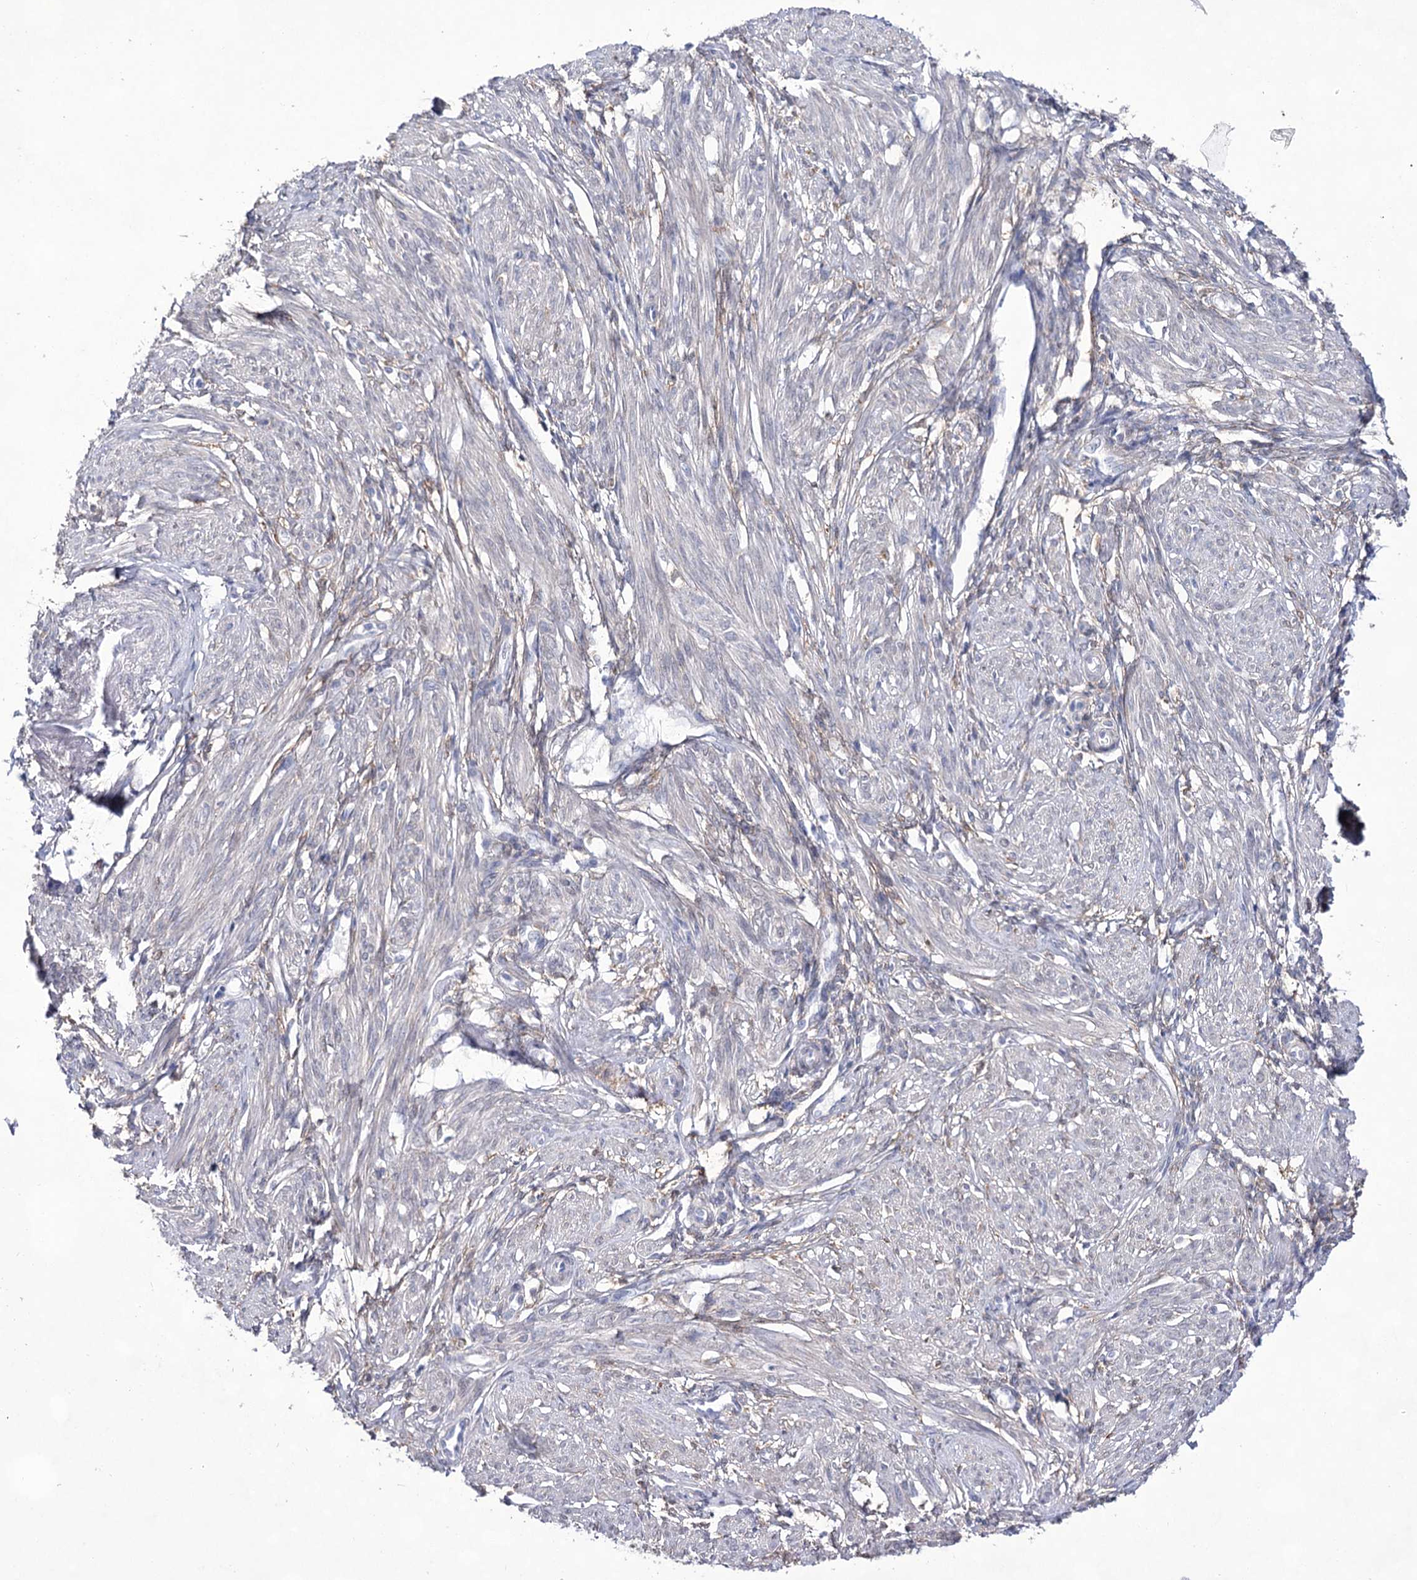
{"staining": {"intensity": "negative", "quantity": "none", "location": "none"}, "tissue": "smooth muscle", "cell_type": "Smooth muscle cells", "image_type": "normal", "snomed": [{"axis": "morphology", "description": "Normal tissue, NOS"}, {"axis": "topography", "description": "Smooth muscle"}], "caption": "IHC photomicrograph of benign human smooth muscle stained for a protein (brown), which exhibits no positivity in smooth muscle cells.", "gene": "UGDH", "patient": {"sex": "female", "age": 39}}